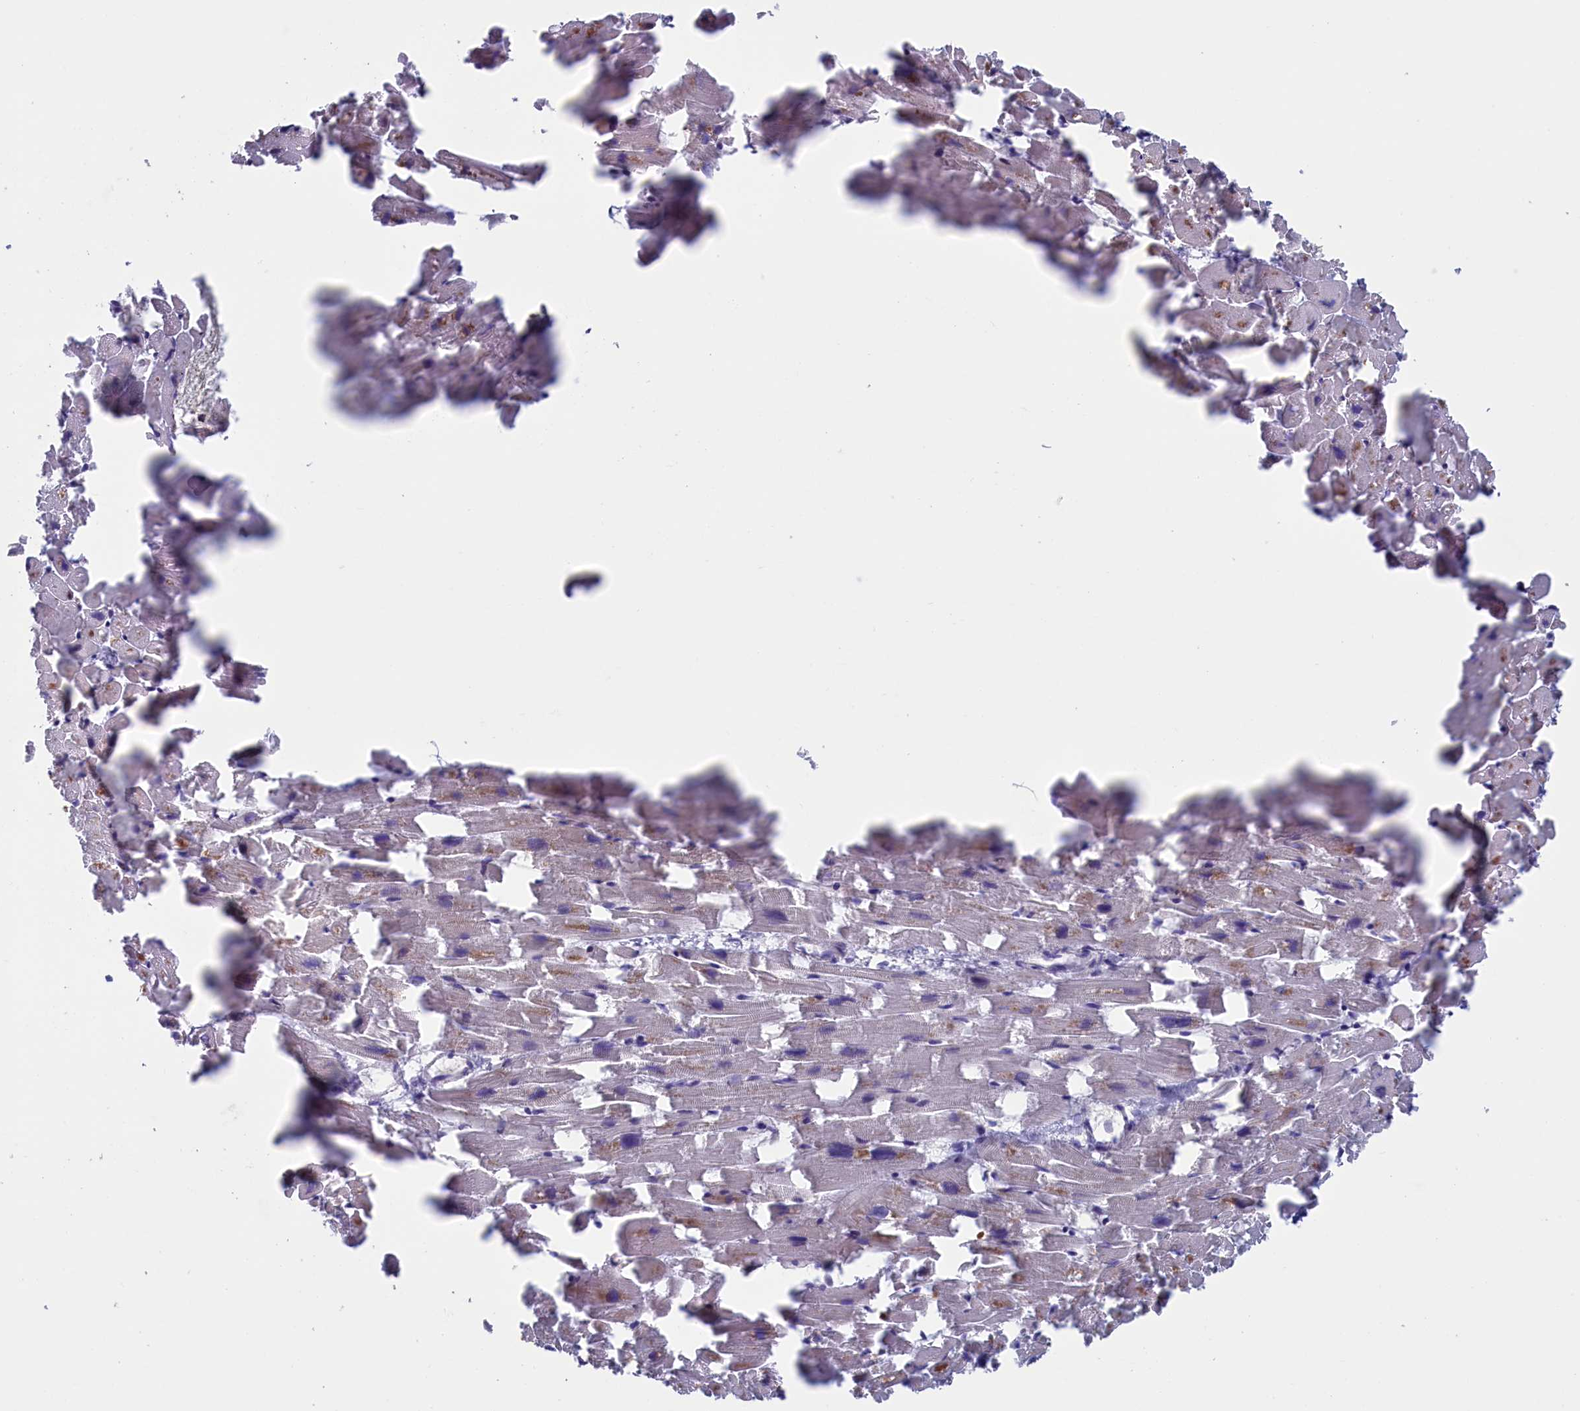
{"staining": {"intensity": "negative", "quantity": "none", "location": "none"}, "tissue": "heart muscle", "cell_type": "Cardiomyocytes", "image_type": "normal", "snomed": [{"axis": "morphology", "description": "Normal tissue, NOS"}, {"axis": "topography", "description": "Heart"}], "caption": "This is an IHC photomicrograph of benign human heart muscle. There is no positivity in cardiomyocytes.", "gene": "NIBAN3", "patient": {"sex": "female", "age": 64}}